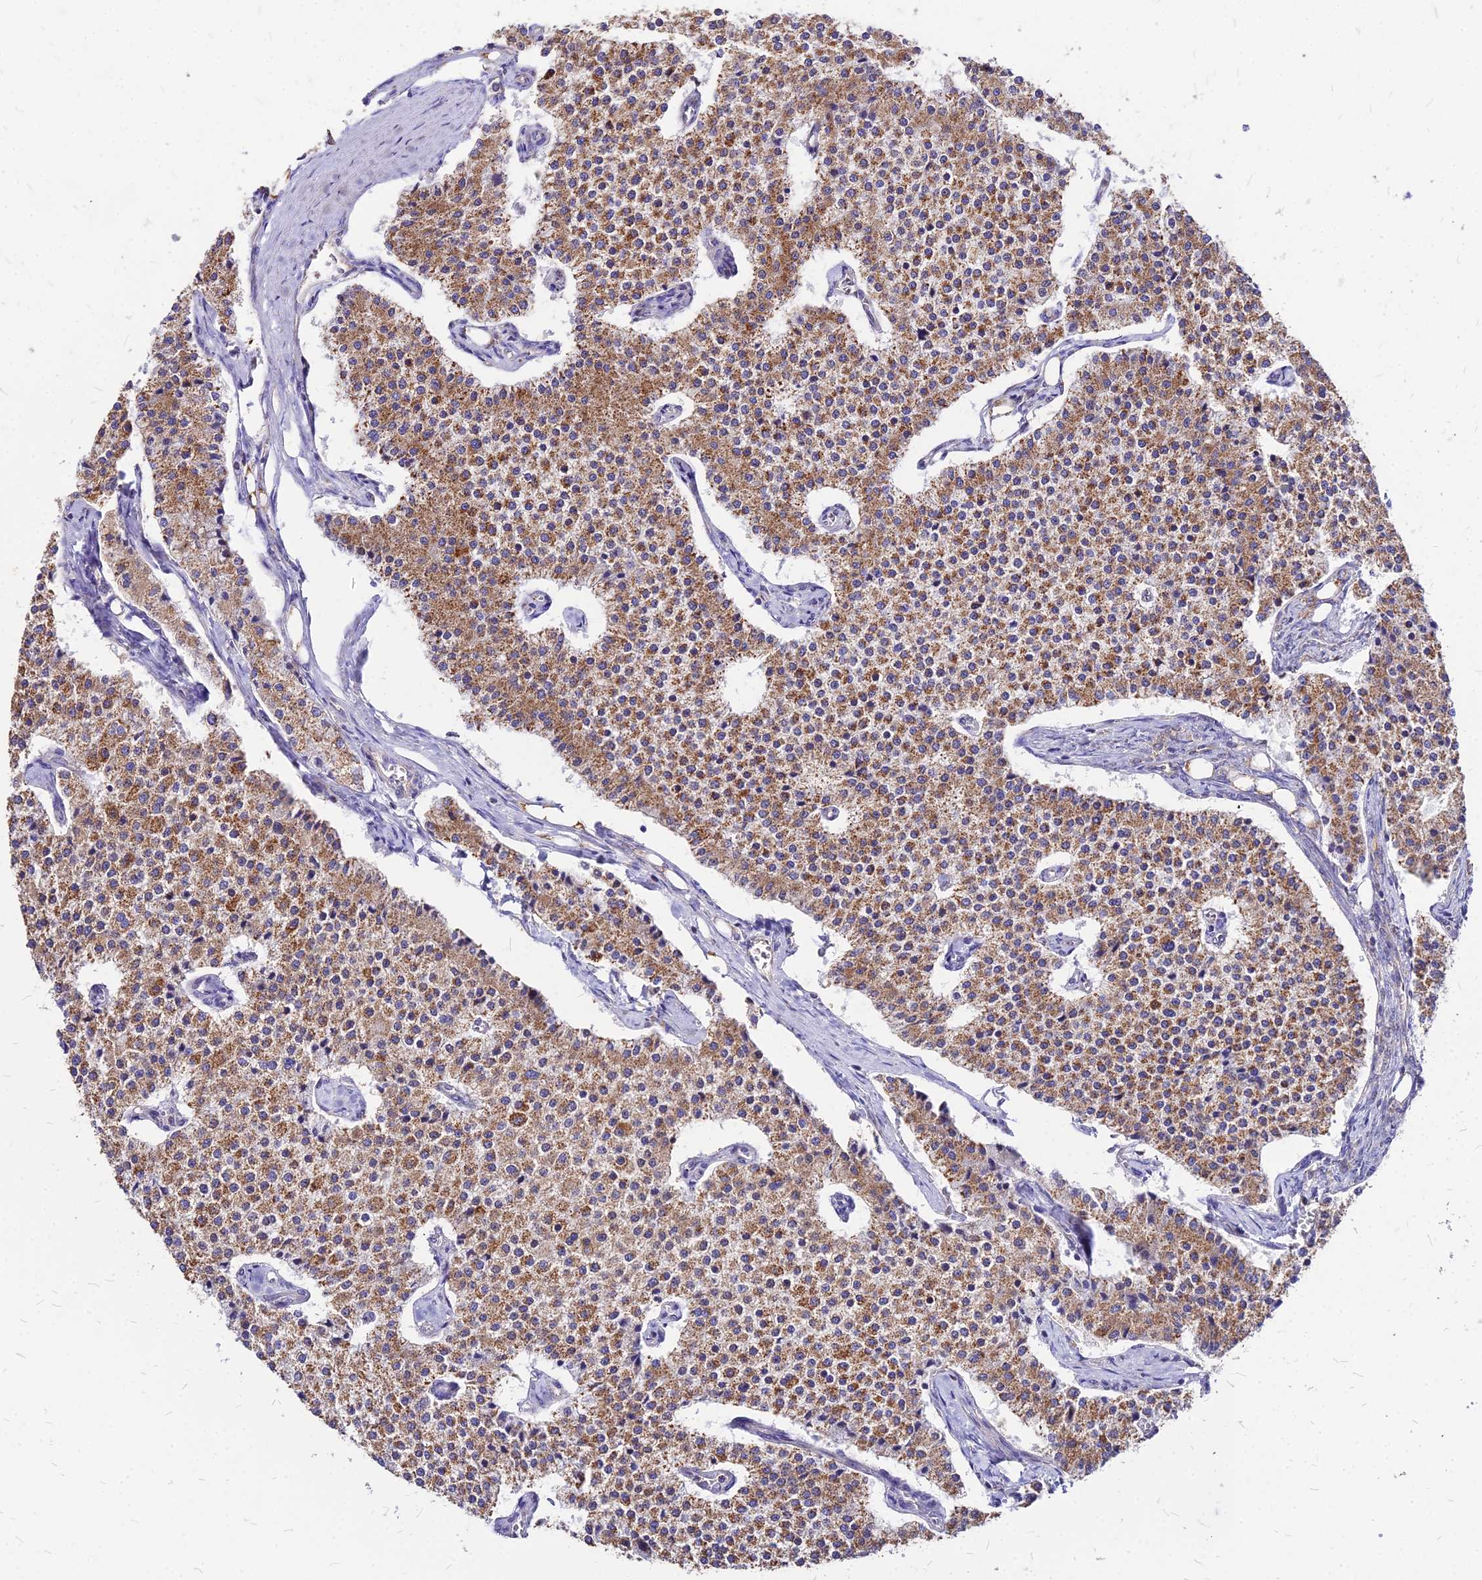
{"staining": {"intensity": "moderate", "quantity": ">75%", "location": "cytoplasmic/membranous"}, "tissue": "carcinoid", "cell_type": "Tumor cells", "image_type": "cancer", "snomed": [{"axis": "morphology", "description": "Carcinoid, malignant, NOS"}, {"axis": "topography", "description": "Colon"}], "caption": "Moderate cytoplasmic/membranous protein staining is present in about >75% of tumor cells in carcinoid (malignant).", "gene": "DLD", "patient": {"sex": "female", "age": 52}}